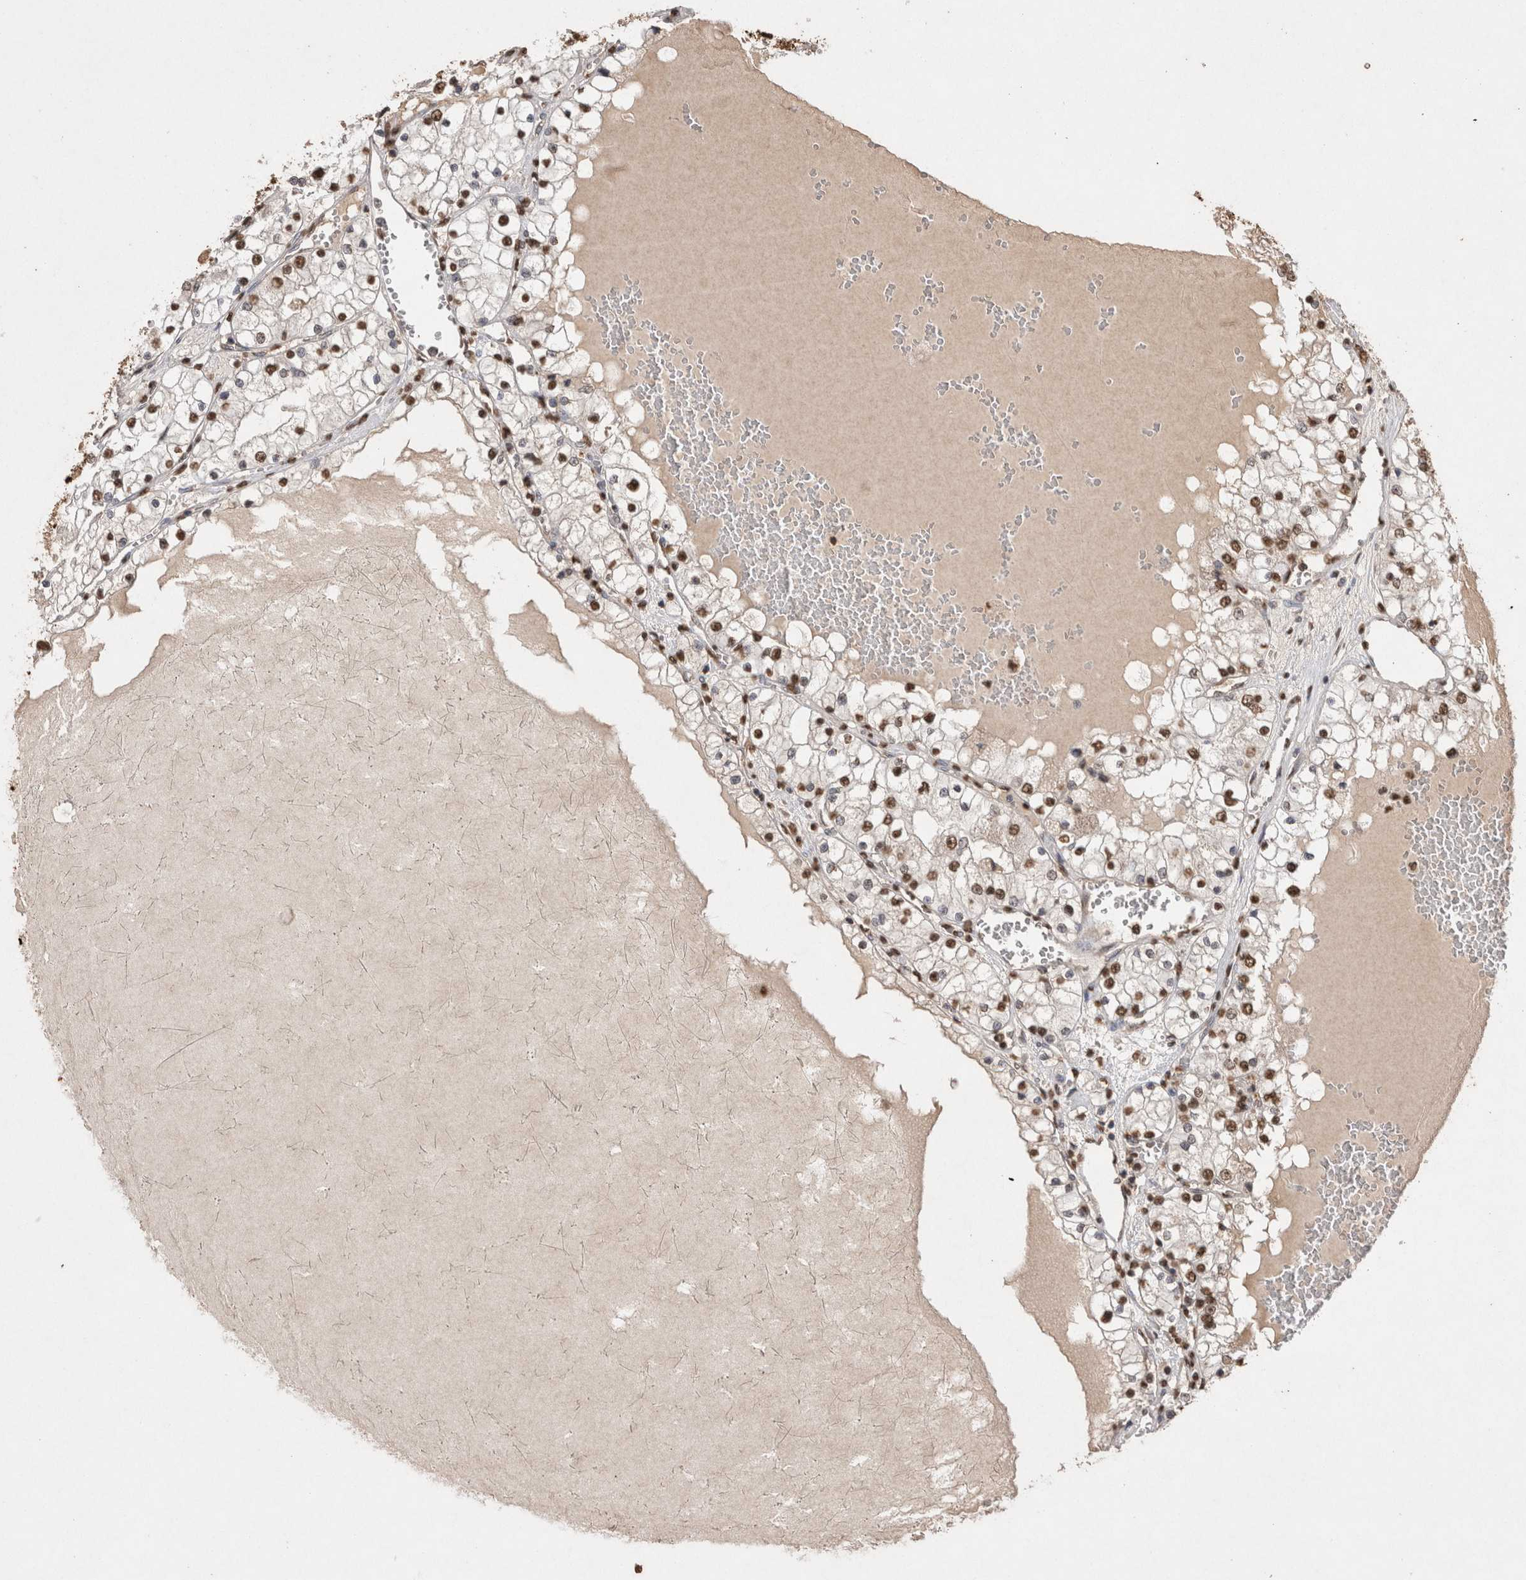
{"staining": {"intensity": "strong", "quantity": ">75%", "location": "nuclear"}, "tissue": "renal cancer", "cell_type": "Tumor cells", "image_type": "cancer", "snomed": [{"axis": "morphology", "description": "Adenocarcinoma, NOS"}, {"axis": "topography", "description": "Kidney"}], "caption": "This is a histology image of IHC staining of renal cancer (adenocarcinoma), which shows strong expression in the nuclear of tumor cells.", "gene": "POU5F1", "patient": {"sex": "male", "age": 68}}